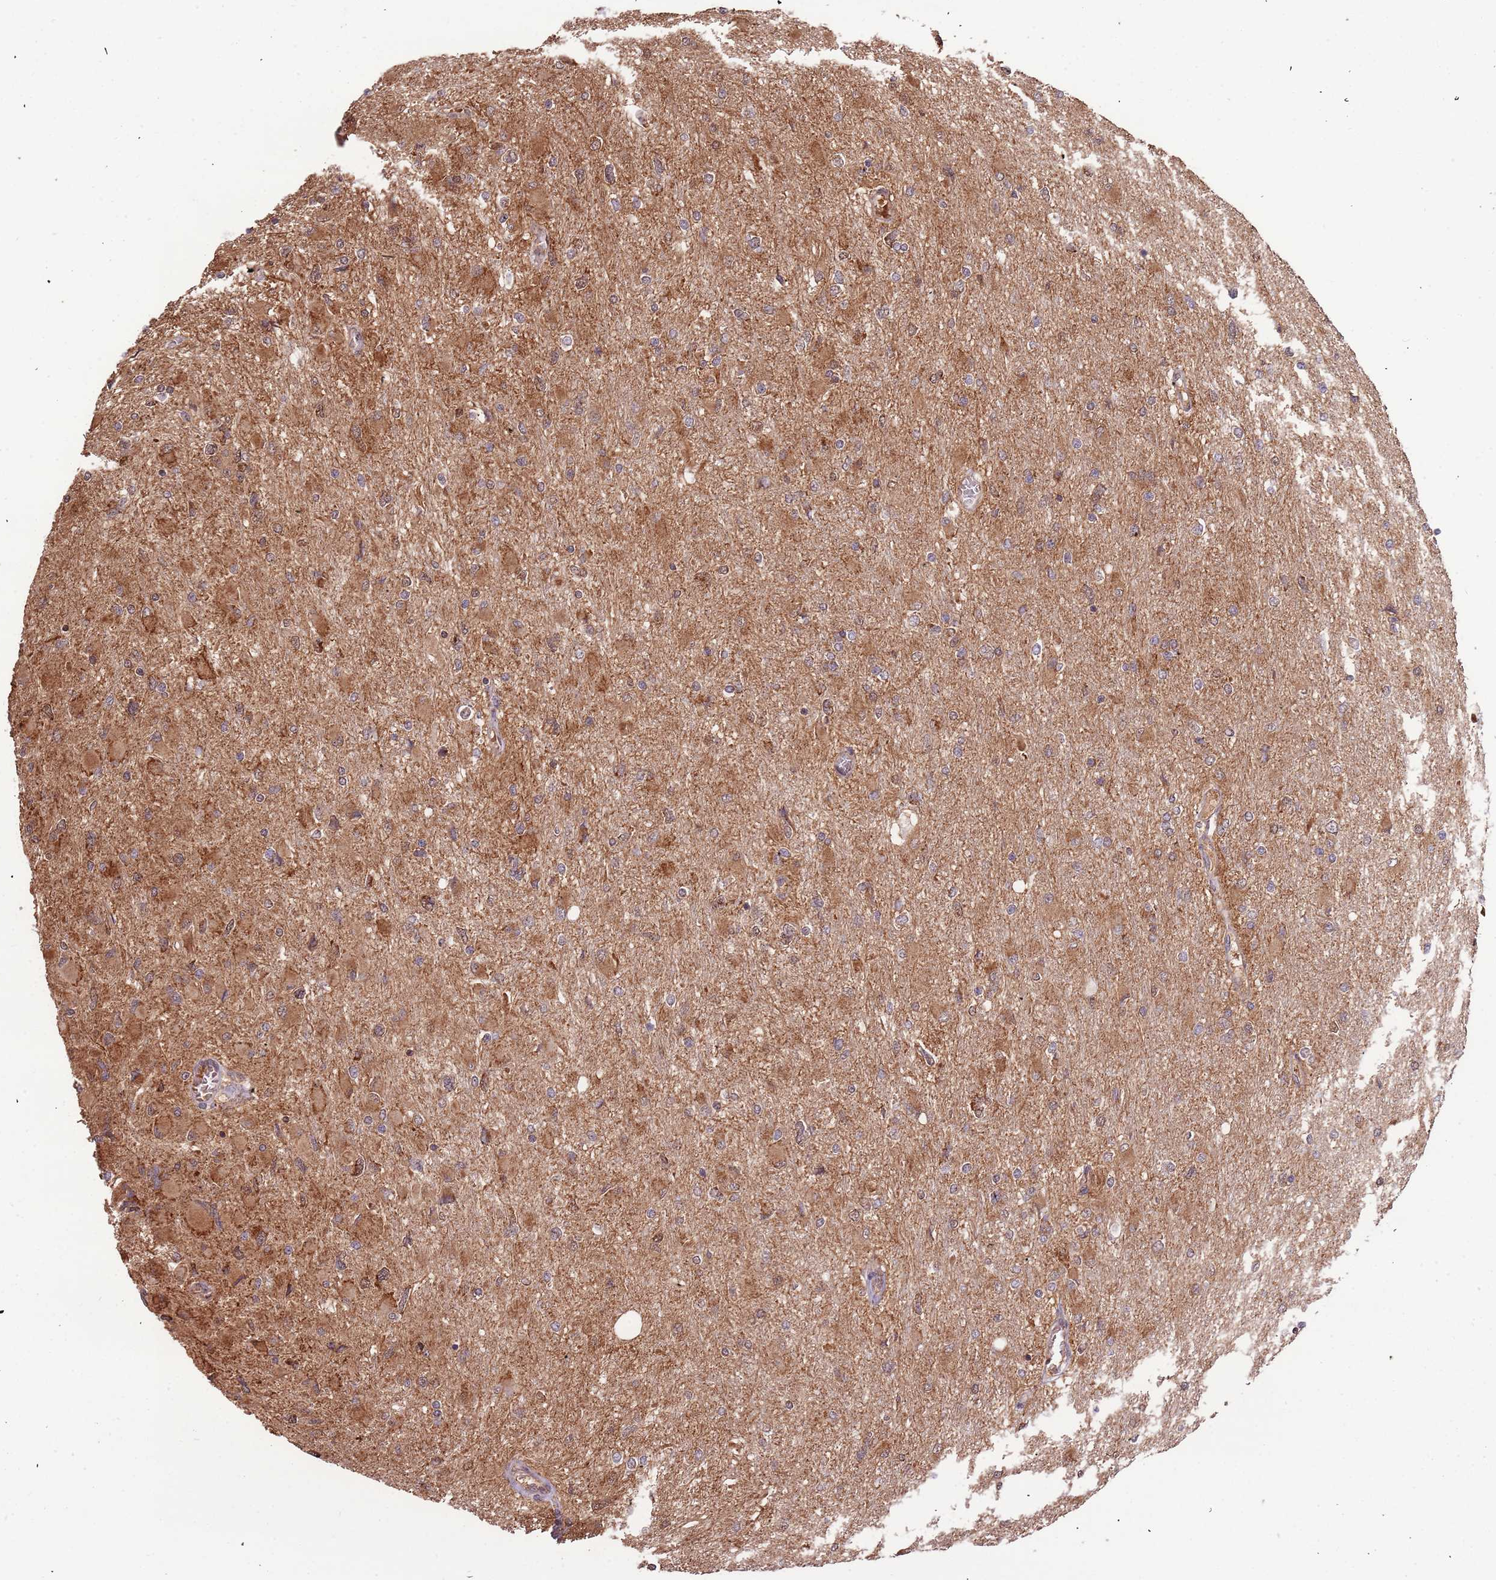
{"staining": {"intensity": "moderate", "quantity": ">75%", "location": "cytoplasmic/membranous,nuclear"}, "tissue": "glioma", "cell_type": "Tumor cells", "image_type": "cancer", "snomed": [{"axis": "morphology", "description": "Glioma, malignant, High grade"}, {"axis": "topography", "description": "Cerebral cortex"}], "caption": "Protein analysis of high-grade glioma (malignant) tissue reveals moderate cytoplasmic/membranous and nuclear positivity in approximately >75% of tumor cells. (Brightfield microscopy of DAB IHC at high magnification).", "gene": "IL17RD", "patient": {"sex": "female", "age": 36}}